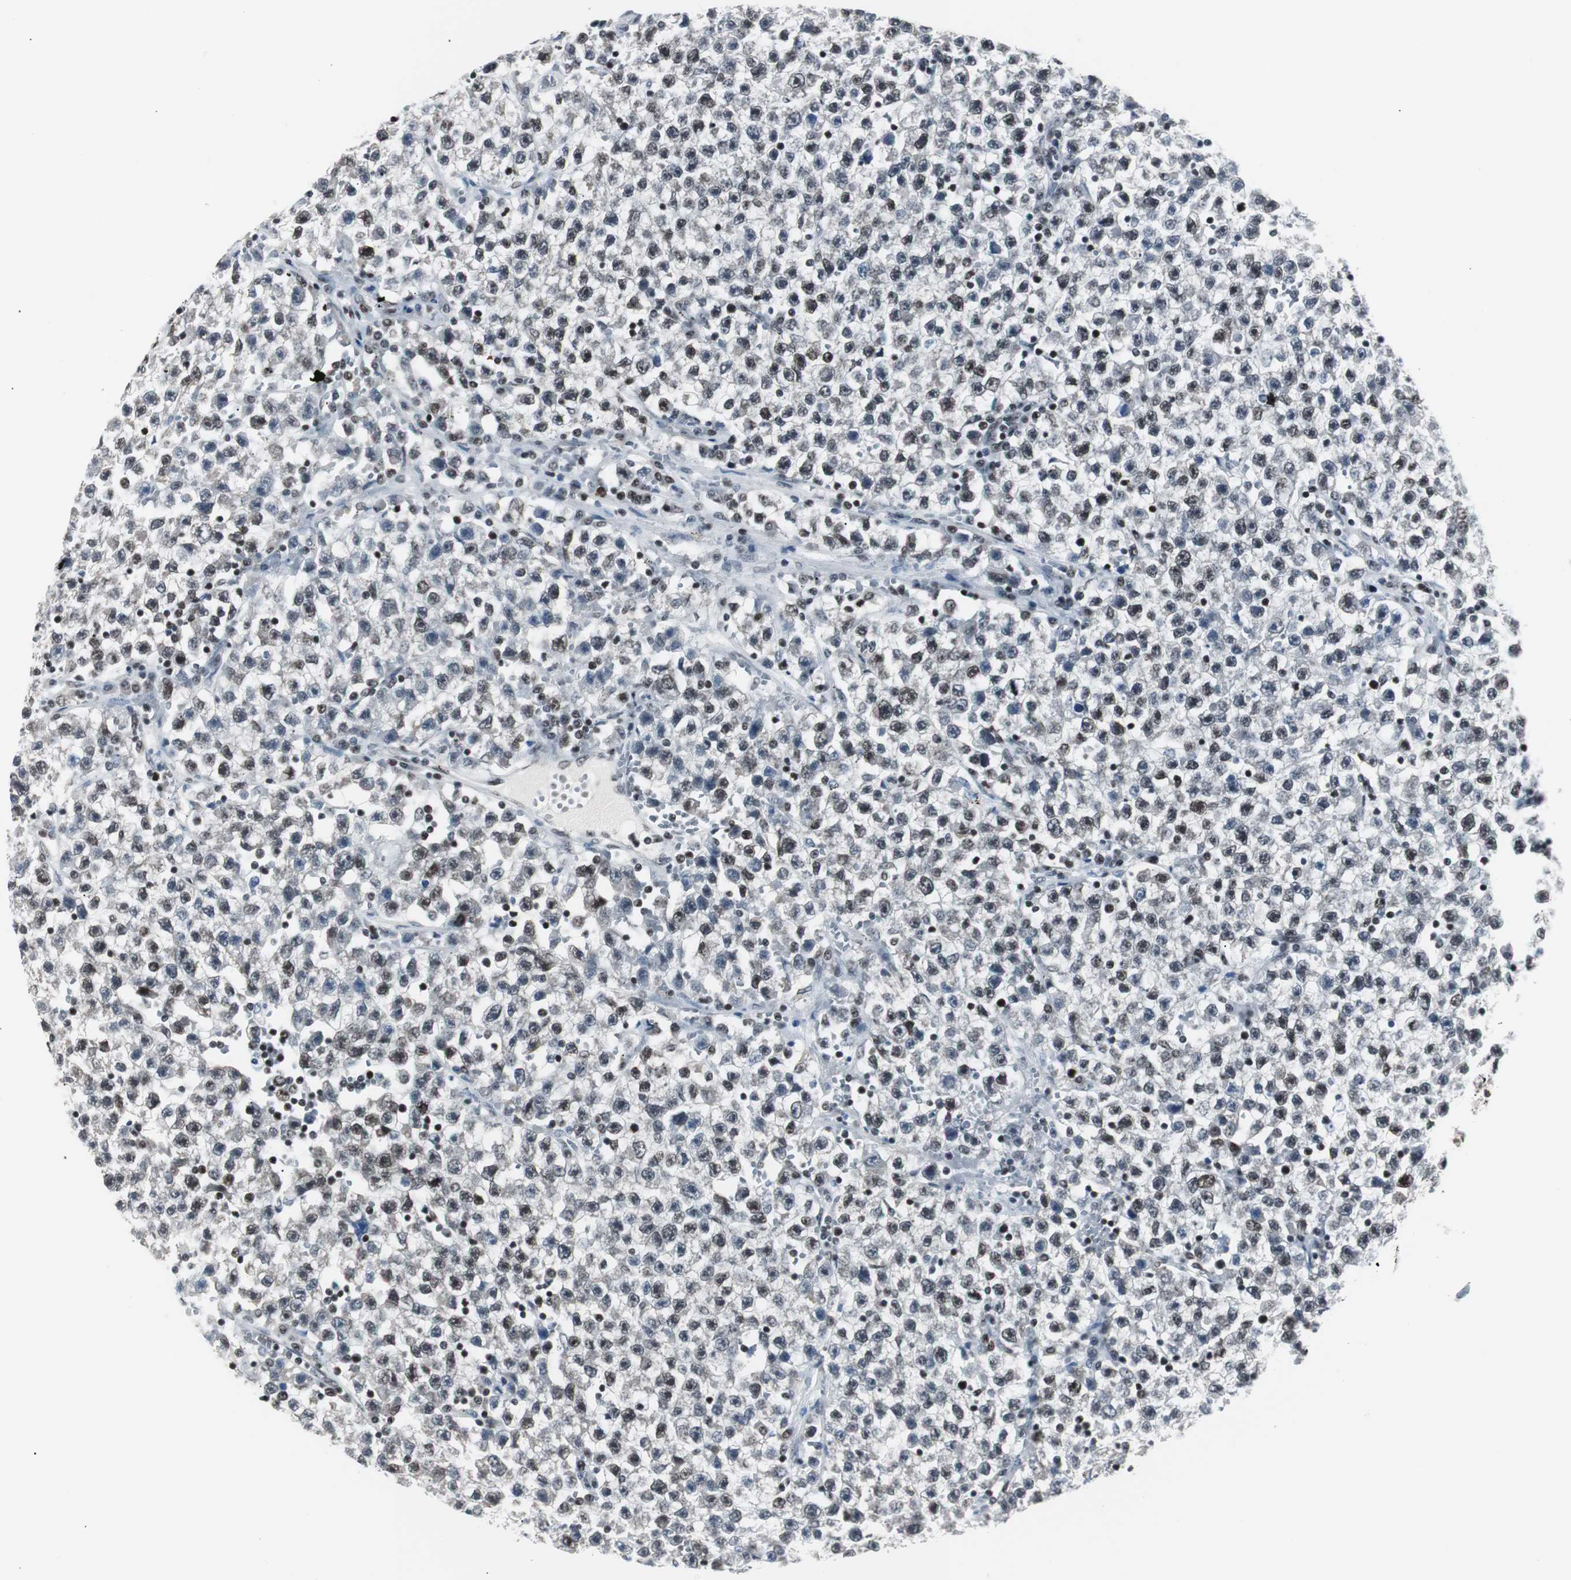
{"staining": {"intensity": "moderate", "quantity": ">75%", "location": "nuclear"}, "tissue": "testis cancer", "cell_type": "Tumor cells", "image_type": "cancer", "snomed": [{"axis": "morphology", "description": "Seminoma, NOS"}, {"axis": "topography", "description": "Testis"}], "caption": "Immunohistochemical staining of testis cancer displays medium levels of moderate nuclear staining in approximately >75% of tumor cells.", "gene": "XRCC1", "patient": {"sex": "male", "age": 22}}